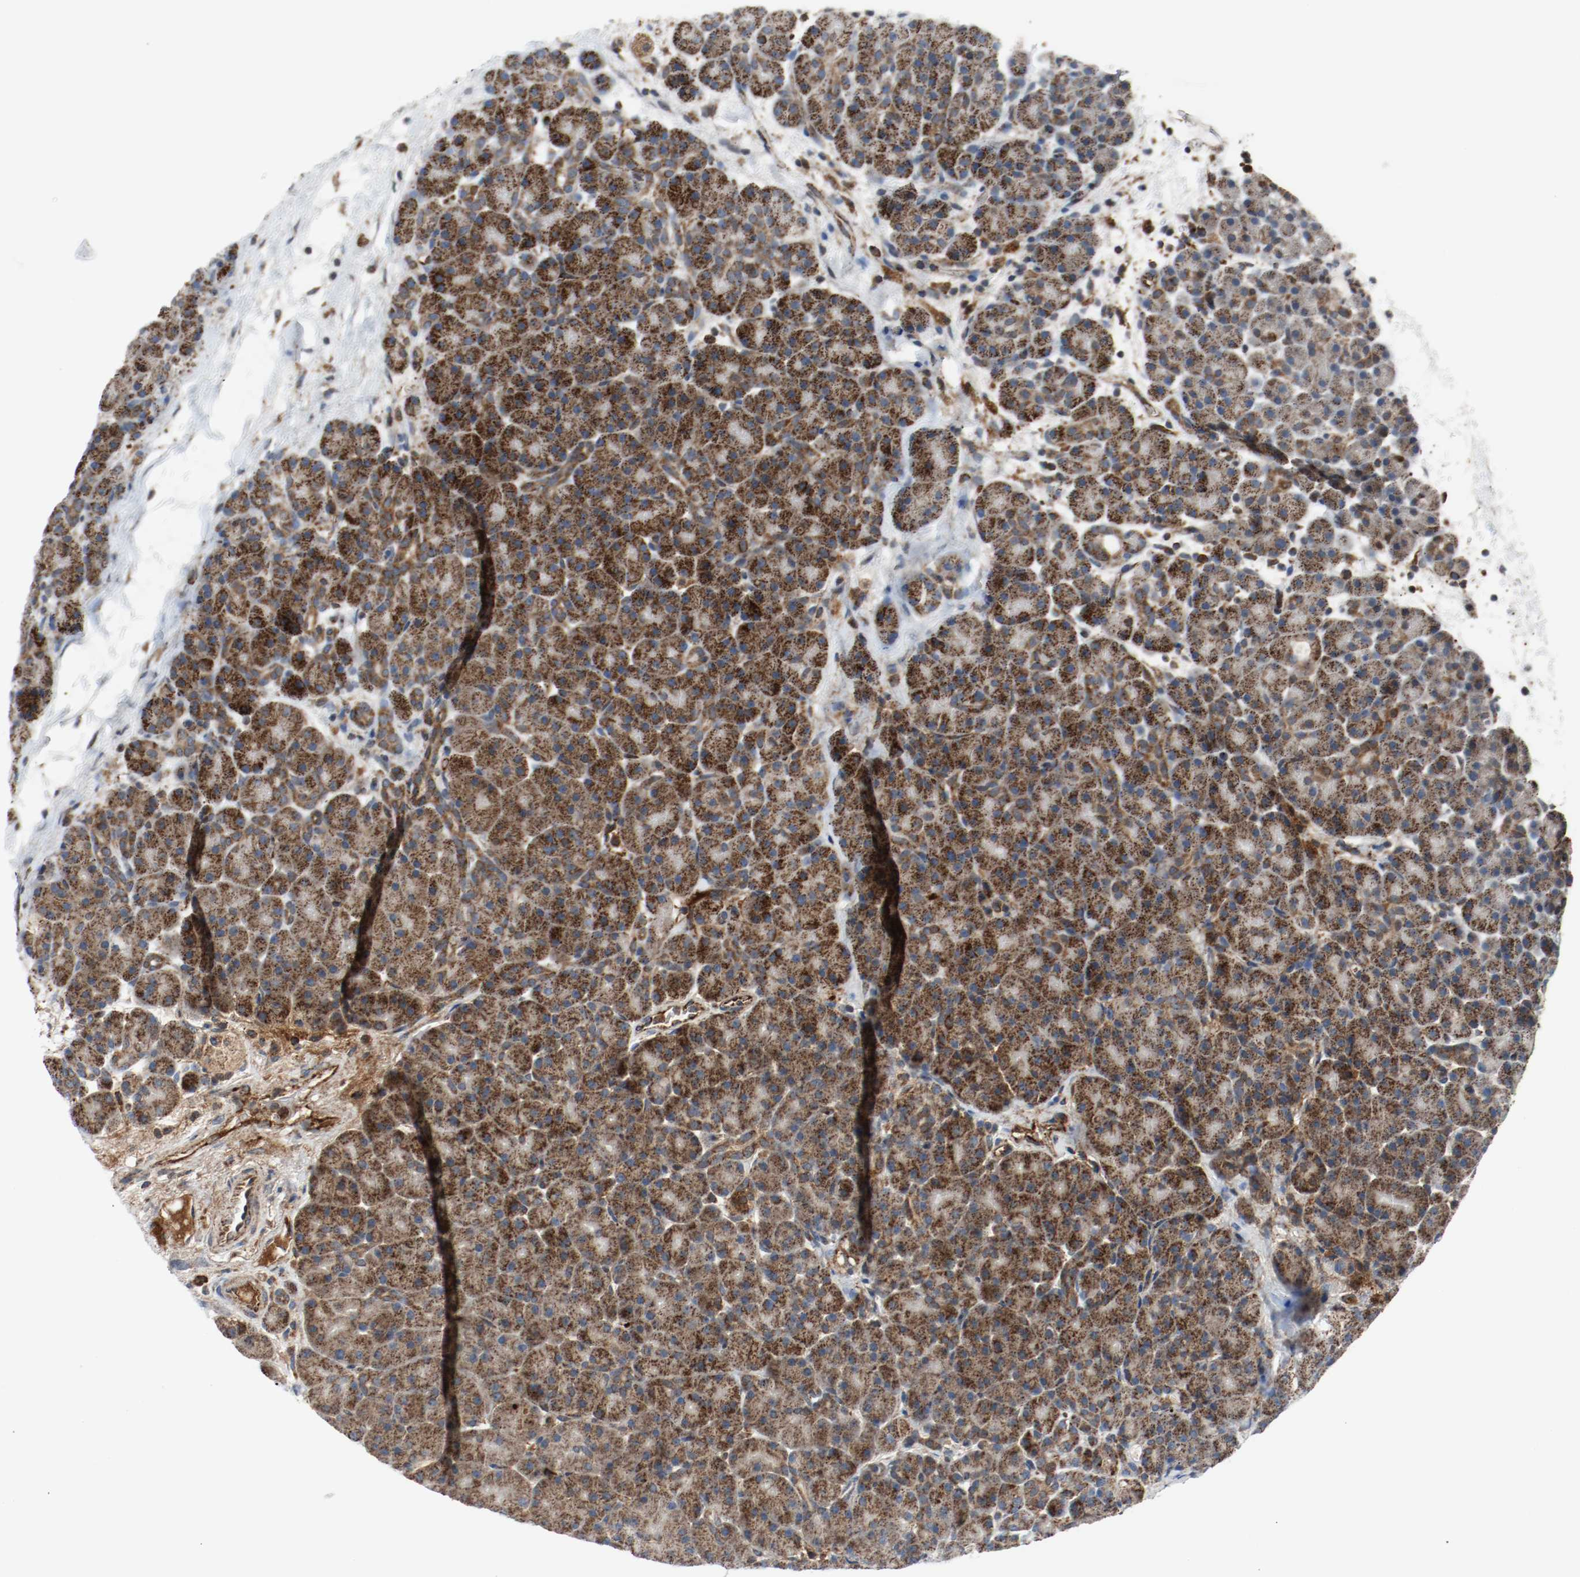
{"staining": {"intensity": "strong", "quantity": ">75%", "location": "cytoplasmic/membranous"}, "tissue": "pancreas", "cell_type": "Exocrine glandular cells", "image_type": "normal", "snomed": [{"axis": "morphology", "description": "Normal tissue, NOS"}, {"axis": "topography", "description": "Pancreas"}], "caption": "The histopathology image displays staining of benign pancreas, revealing strong cytoplasmic/membranous protein expression (brown color) within exocrine glandular cells. The protein is shown in brown color, while the nuclei are stained blue.", "gene": "TXNRD1", "patient": {"sex": "male", "age": 66}}